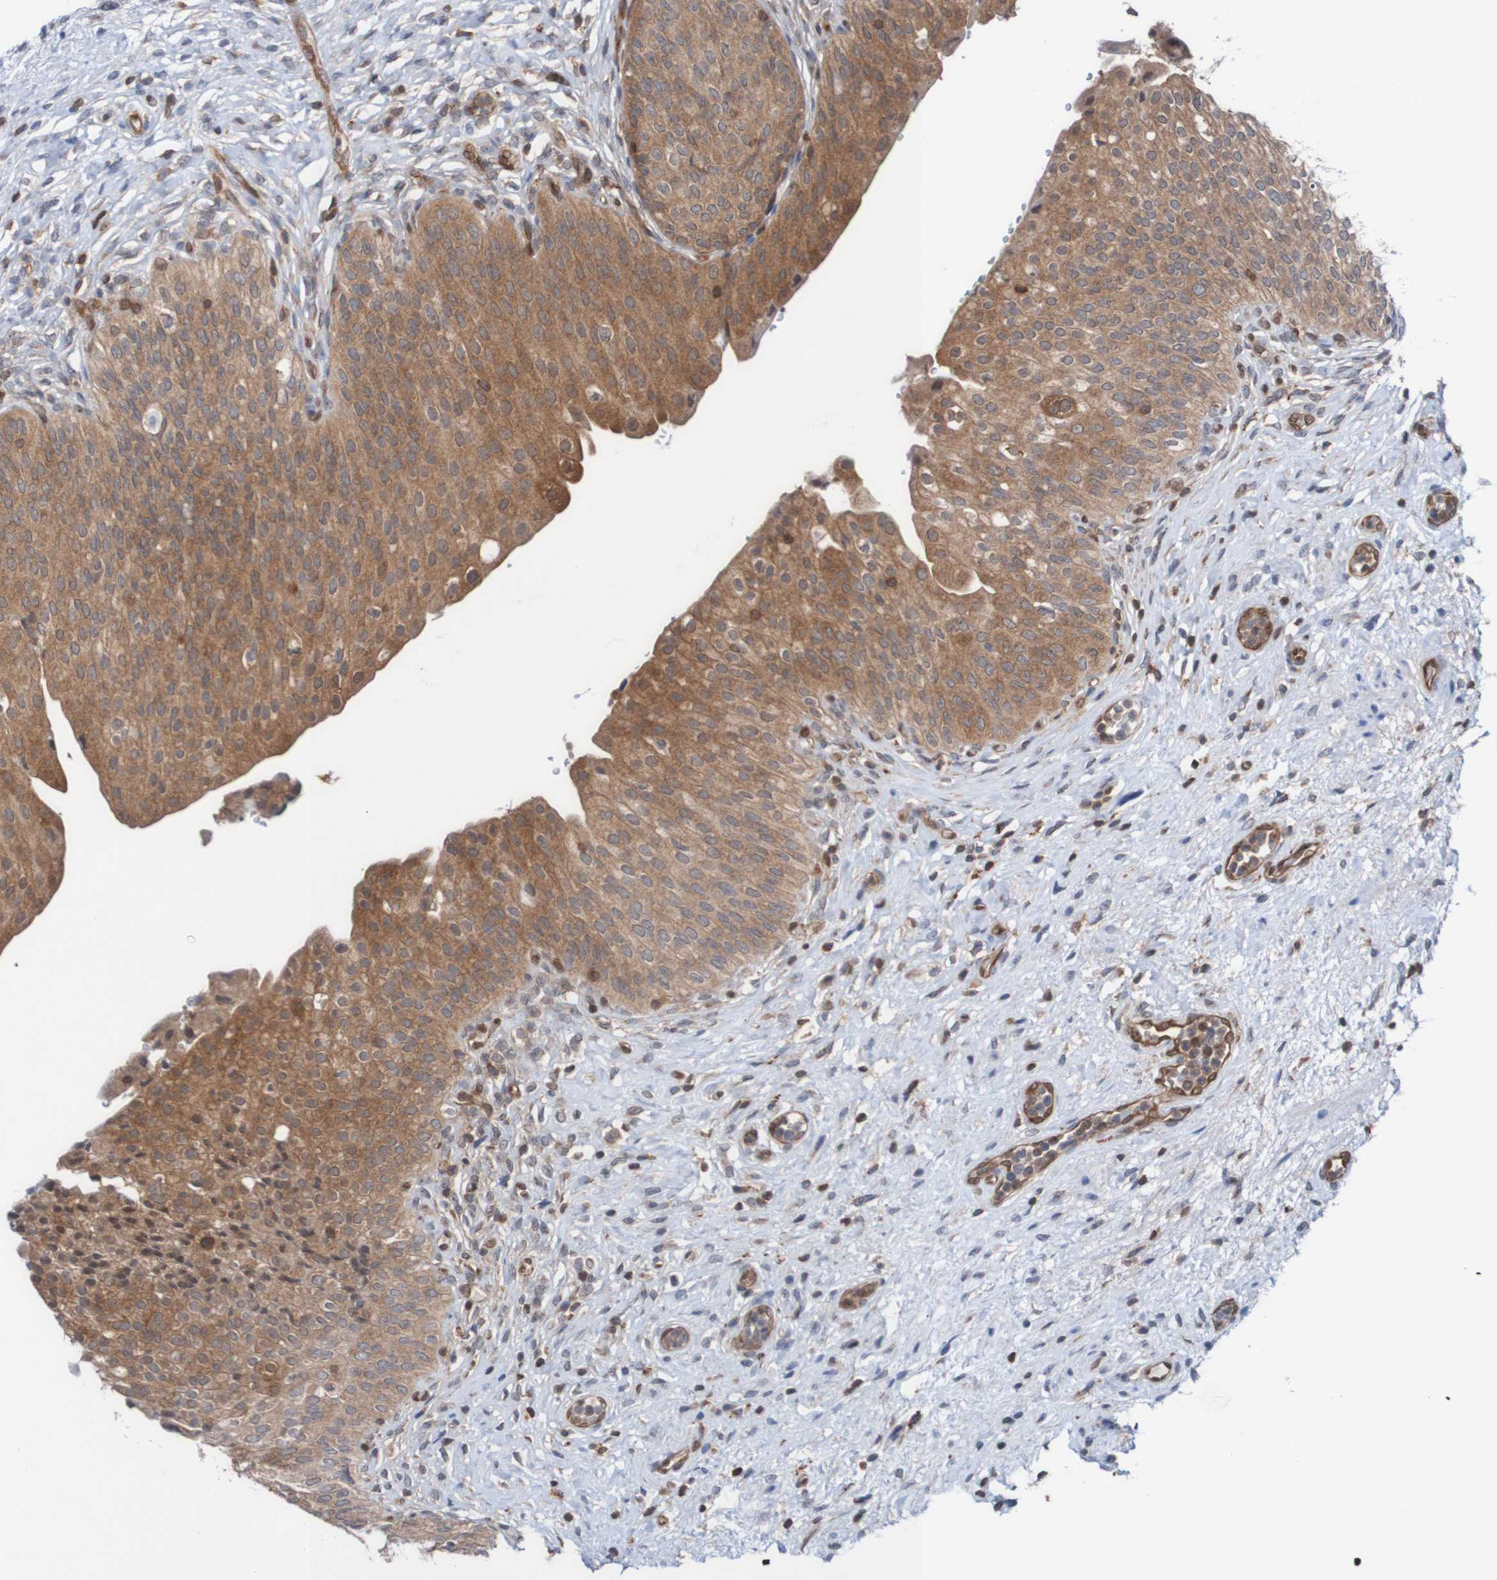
{"staining": {"intensity": "strong", "quantity": ">75%", "location": "cytoplasmic/membranous"}, "tissue": "urinary bladder", "cell_type": "Urothelial cells", "image_type": "normal", "snomed": [{"axis": "morphology", "description": "Normal tissue, NOS"}, {"axis": "topography", "description": "Urinary bladder"}], "caption": "Immunohistochemistry photomicrograph of unremarkable urinary bladder: urinary bladder stained using IHC displays high levels of strong protein expression localized specifically in the cytoplasmic/membranous of urothelial cells, appearing as a cytoplasmic/membranous brown color.", "gene": "RIGI", "patient": {"sex": "male", "age": 46}}